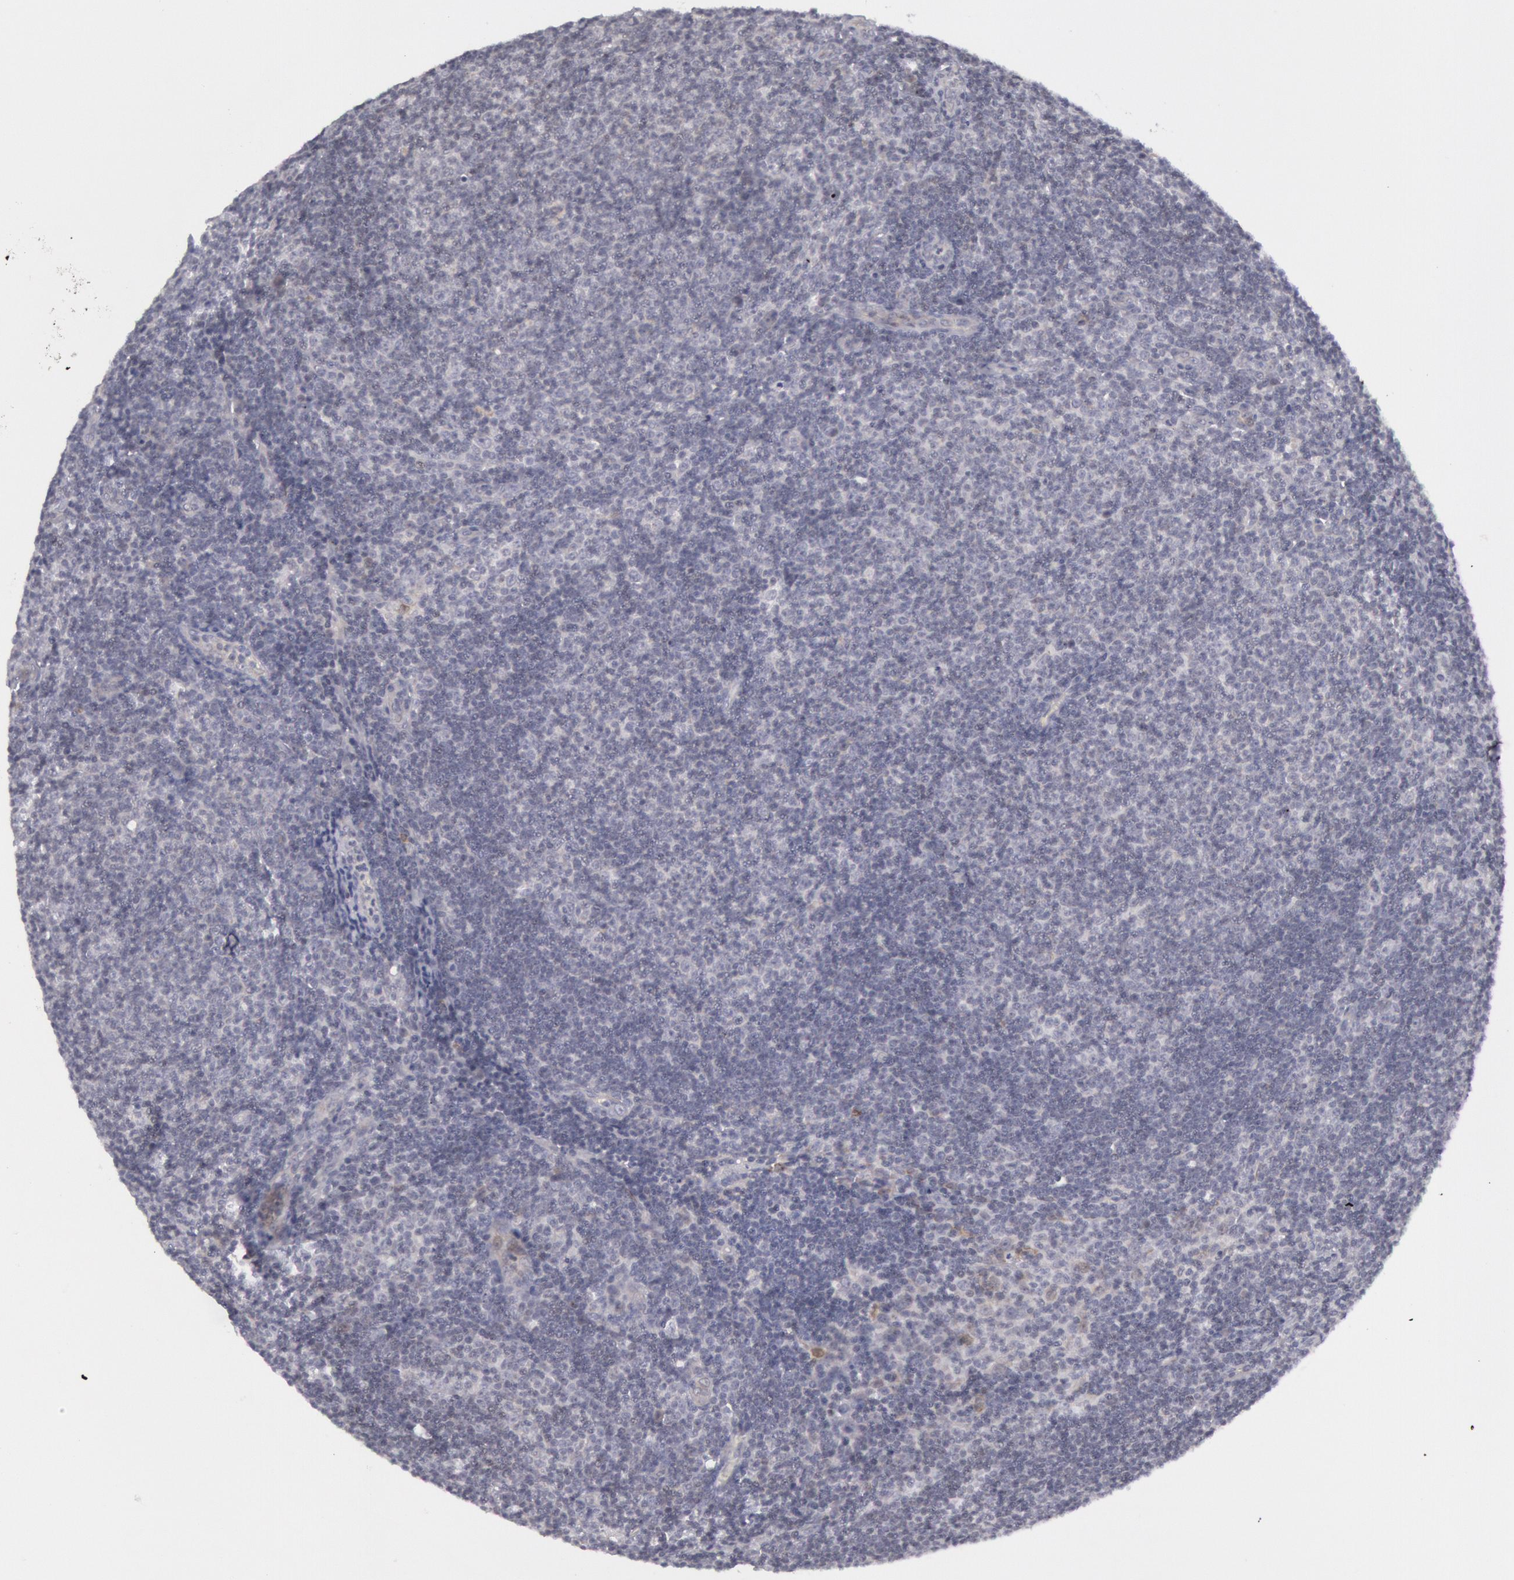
{"staining": {"intensity": "negative", "quantity": "none", "location": "none"}, "tissue": "lymphoma", "cell_type": "Tumor cells", "image_type": "cancer", "snomed": [{"axis": "morphology", "description": "Malignant lymphoma, non-Hodgkin's type, Low grade"}, {"axis": "topography", "description": "Lymph node"}], "caption": "Protein analysis of malignant lymphoma, non-Hodgkin's type (low-grade) displays no significant positivity in tumor cells.", "gene": "PTGS2", "patient": {"sex": "male", "age": 49}}